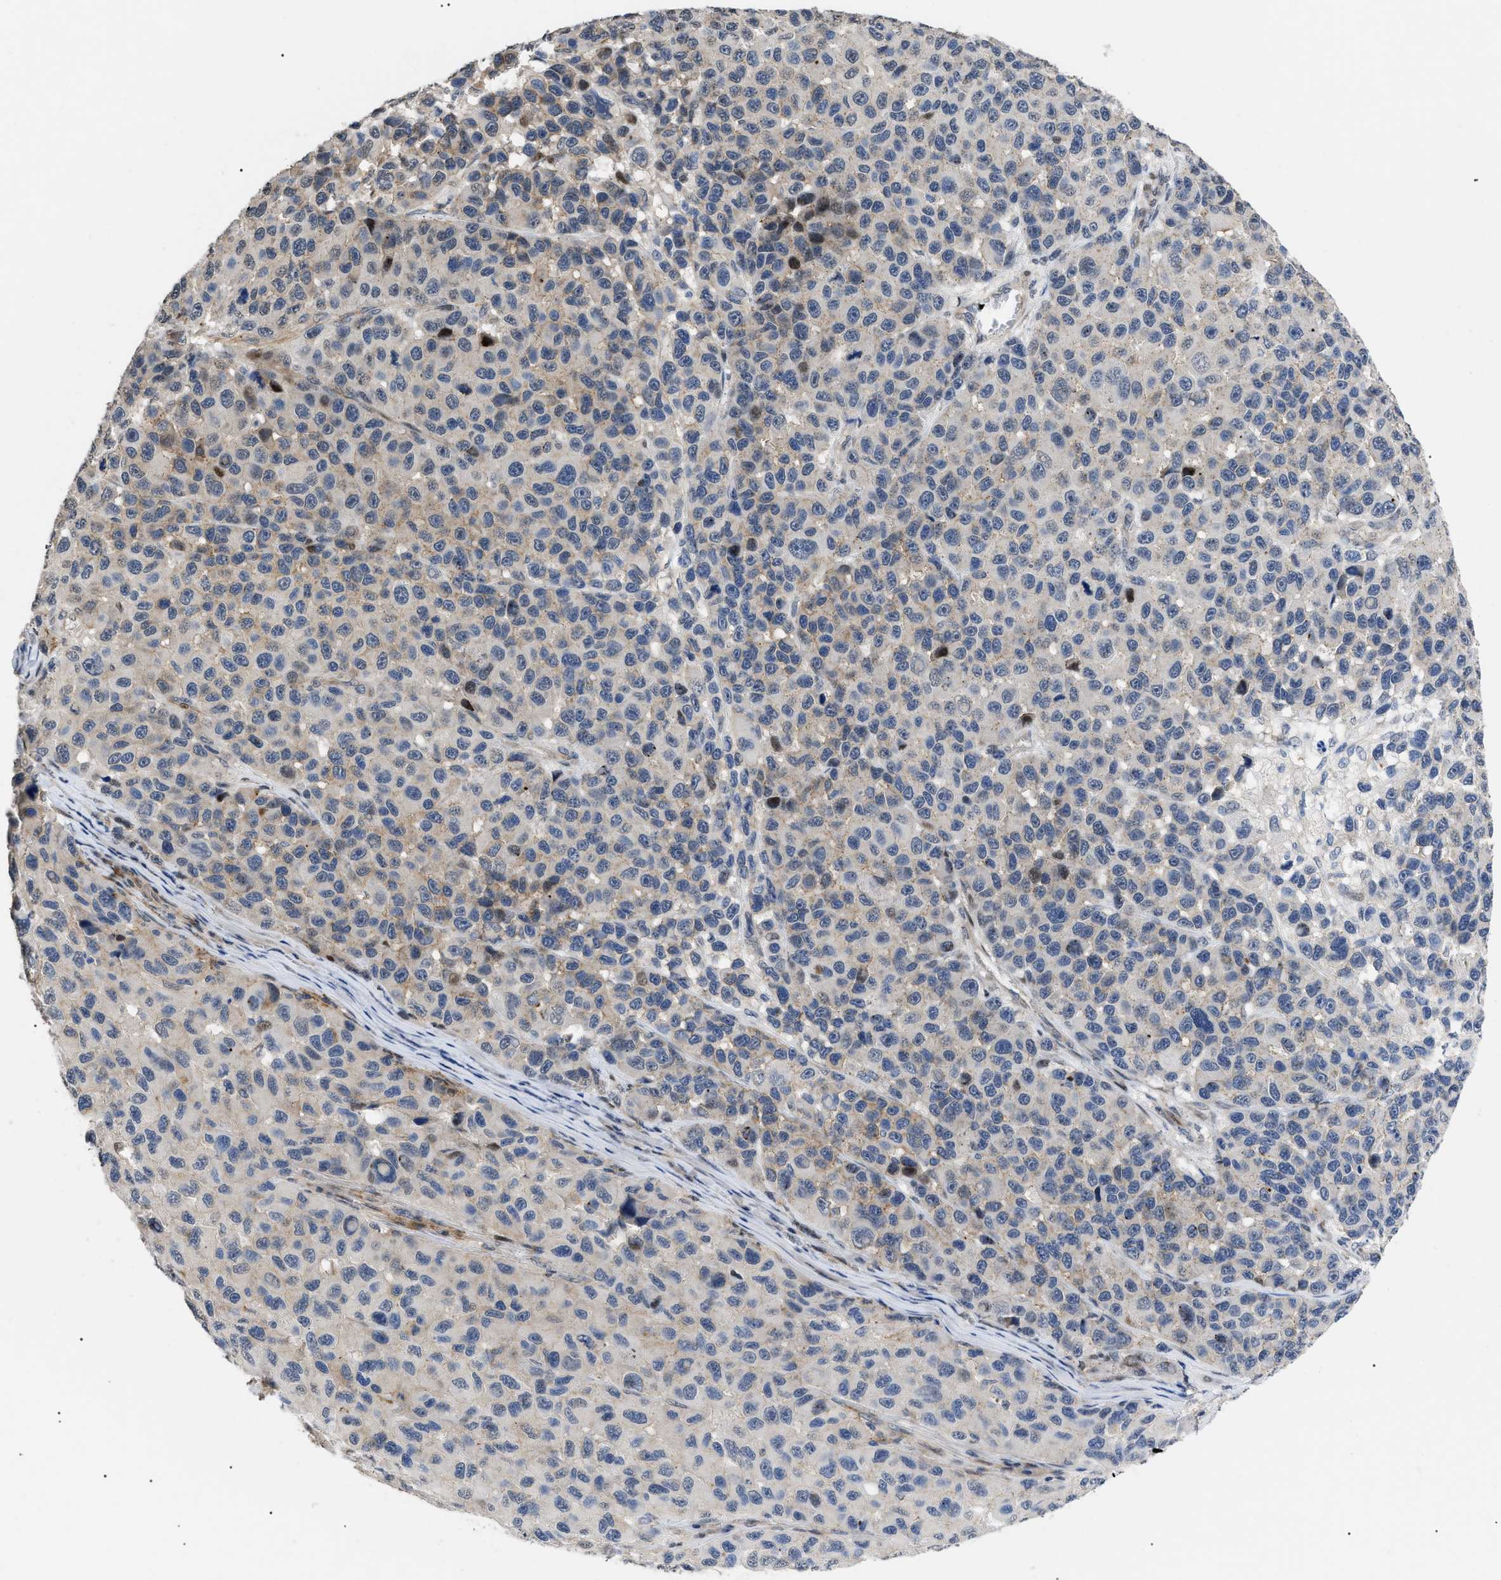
{"staining": {"intensity": "weak", "quantity": "<25%", "location": "cytoplasmic/membranous,nuclear"}, "tissue": "melanoma", "cell_type": "Tumor cells", "image_type": "cancer", "snomed": [{"axis": "morphology", "description": "Malignant melanoma, NOS"}, {"axis": "topography", "description": "Skin"}], "caption": "This image is of malignant melanoma stained with immunohistochemistry to label a protein in brown with the nuclei are counter-stained blue. There is no expression in tumor cells. (Brightfield microscopy of DAB immunohistochemistry (IHC) at high magnification).", "gene": "SFXN5", "patient": {"sex": "male", "age": 53}}